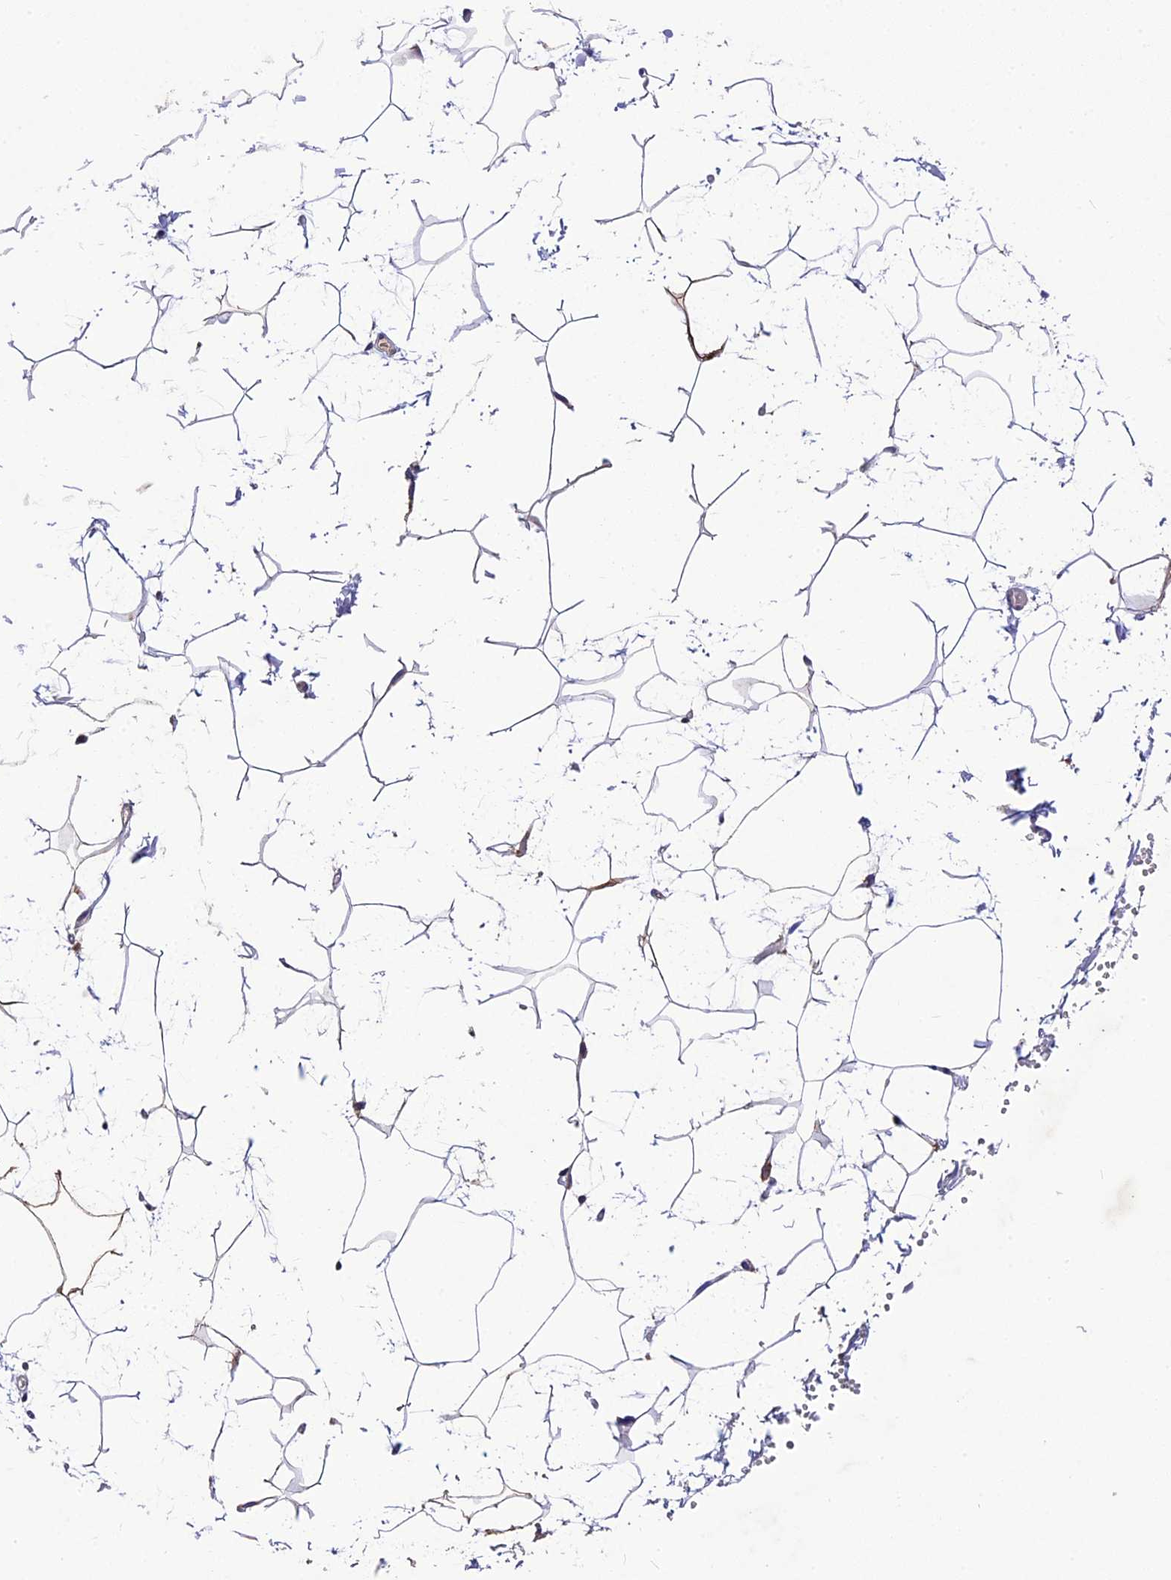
{"staining": {"intensity": "negative", "quantity": "none", "location": "none"}, "tissue": "adipose tissue", "cell_type": "Adipocytes", "image_type": "normal", "snomed": [{"axis": "morphology", "description": "Normal tissue, NOS"}, {"axis": "topography", "description": "Gallbladder"}, {"axis": "topography", "description": "Peripheral nerve tissue"}], "caption": "The photomicrograph displays no significant expression in adipocytes of adipose tissue. (DAB (3,3'-diaminobenzidine) immunohistochemistry visualized using brightfield microscopy, high magnification).", "gene": "CILP2", "patient": {"sex": "male", "age": 38}}